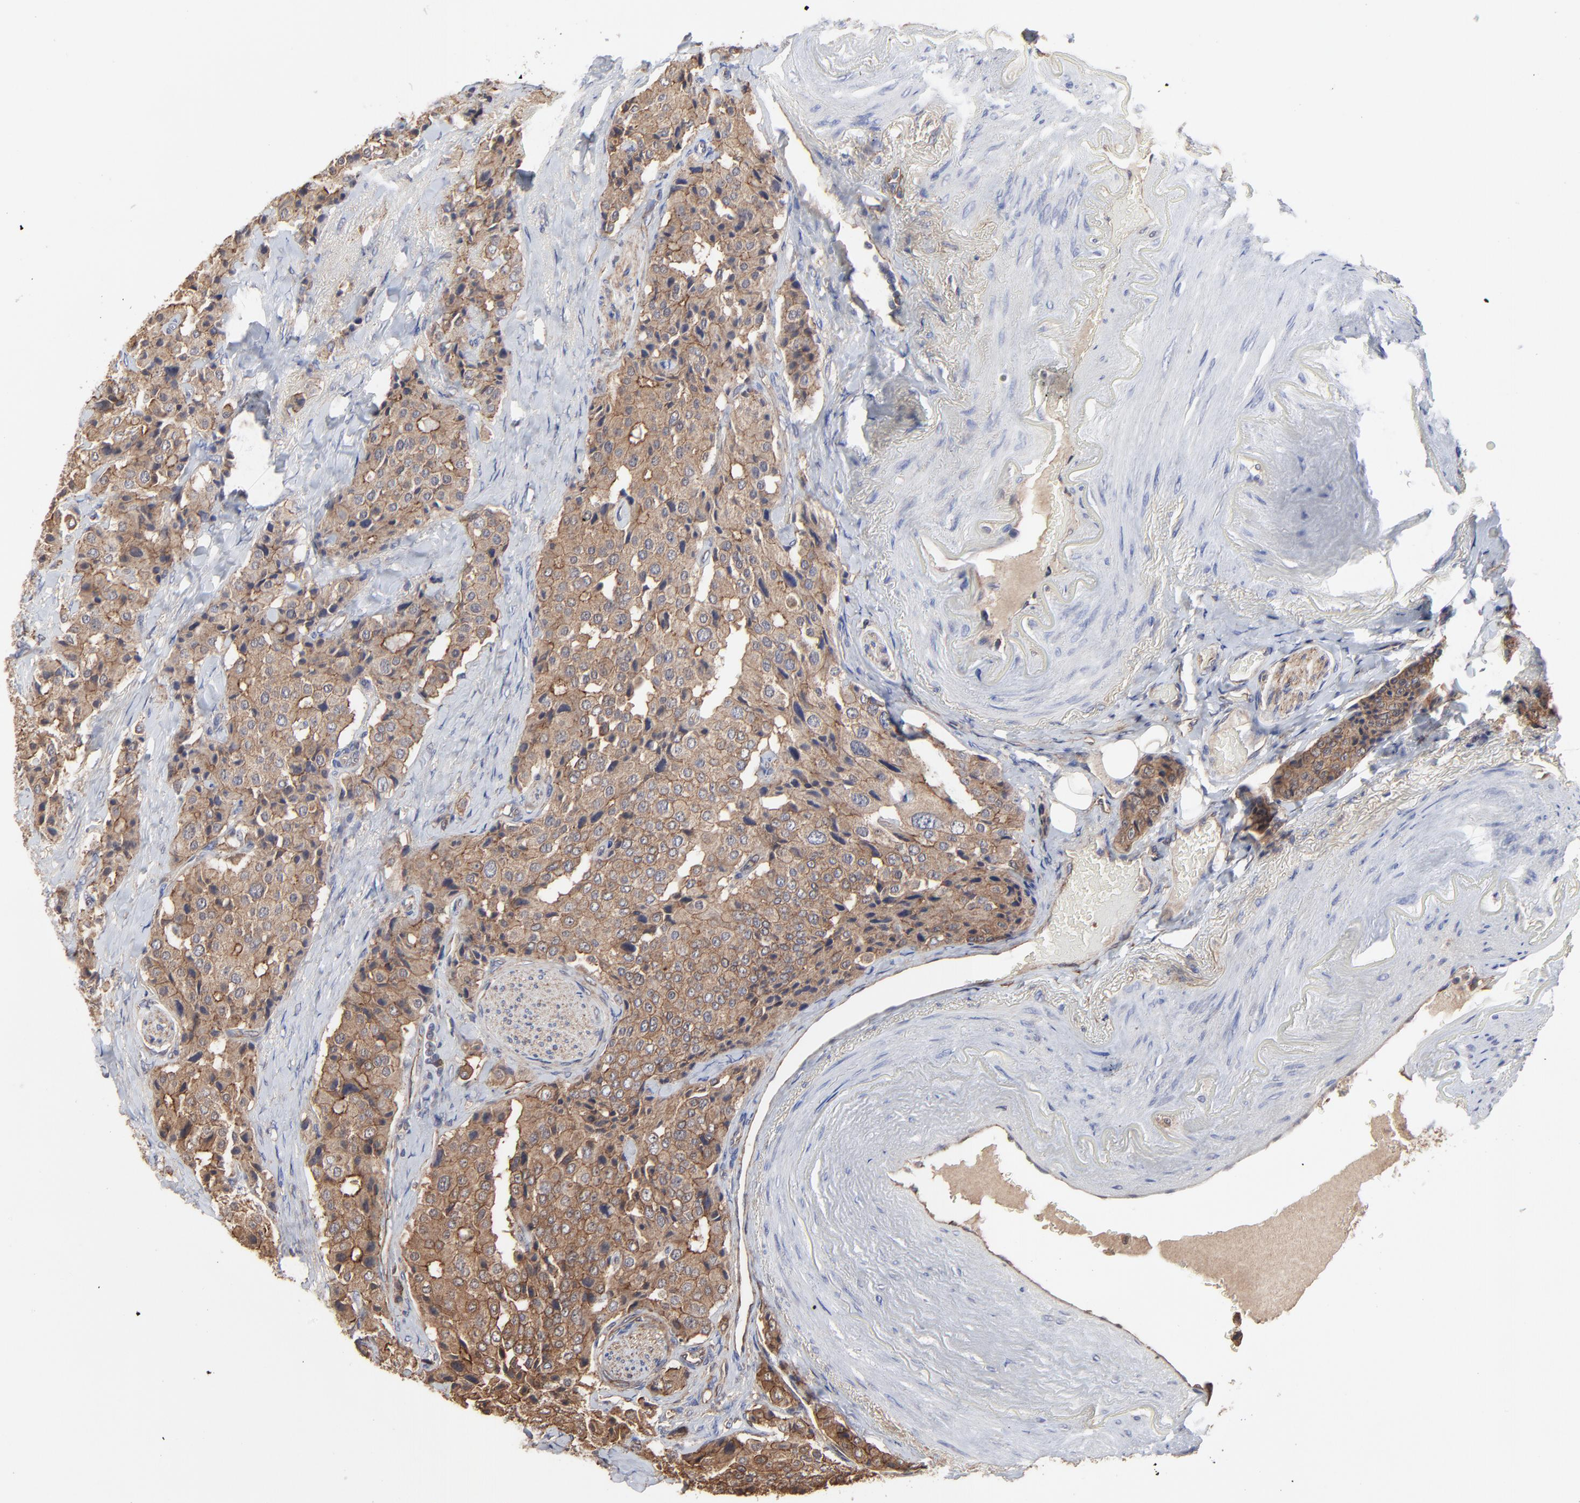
{"staining": {"intensity": "moderate", "quantity": ">75%", "location": "cytoplasmic/membranous"}, "tissue": "carcinoid", "cell_type": "Tumor cells", "image_type": "cancer", "snomed": [{"axis": "morphology", "description": "Carcinoid, malignant, NOS"}, {"axis": "topography", "description": "Colon"}], "caption": "This photomicrograph demonstrates immunohistochemistry staining of human malignant carcinoid, with medium moderate cytoplasmic/membranous positivity in about >75% of tumor cells.", "gene": "ARMT1", "patient": {"sex": "female", "age": 61}}